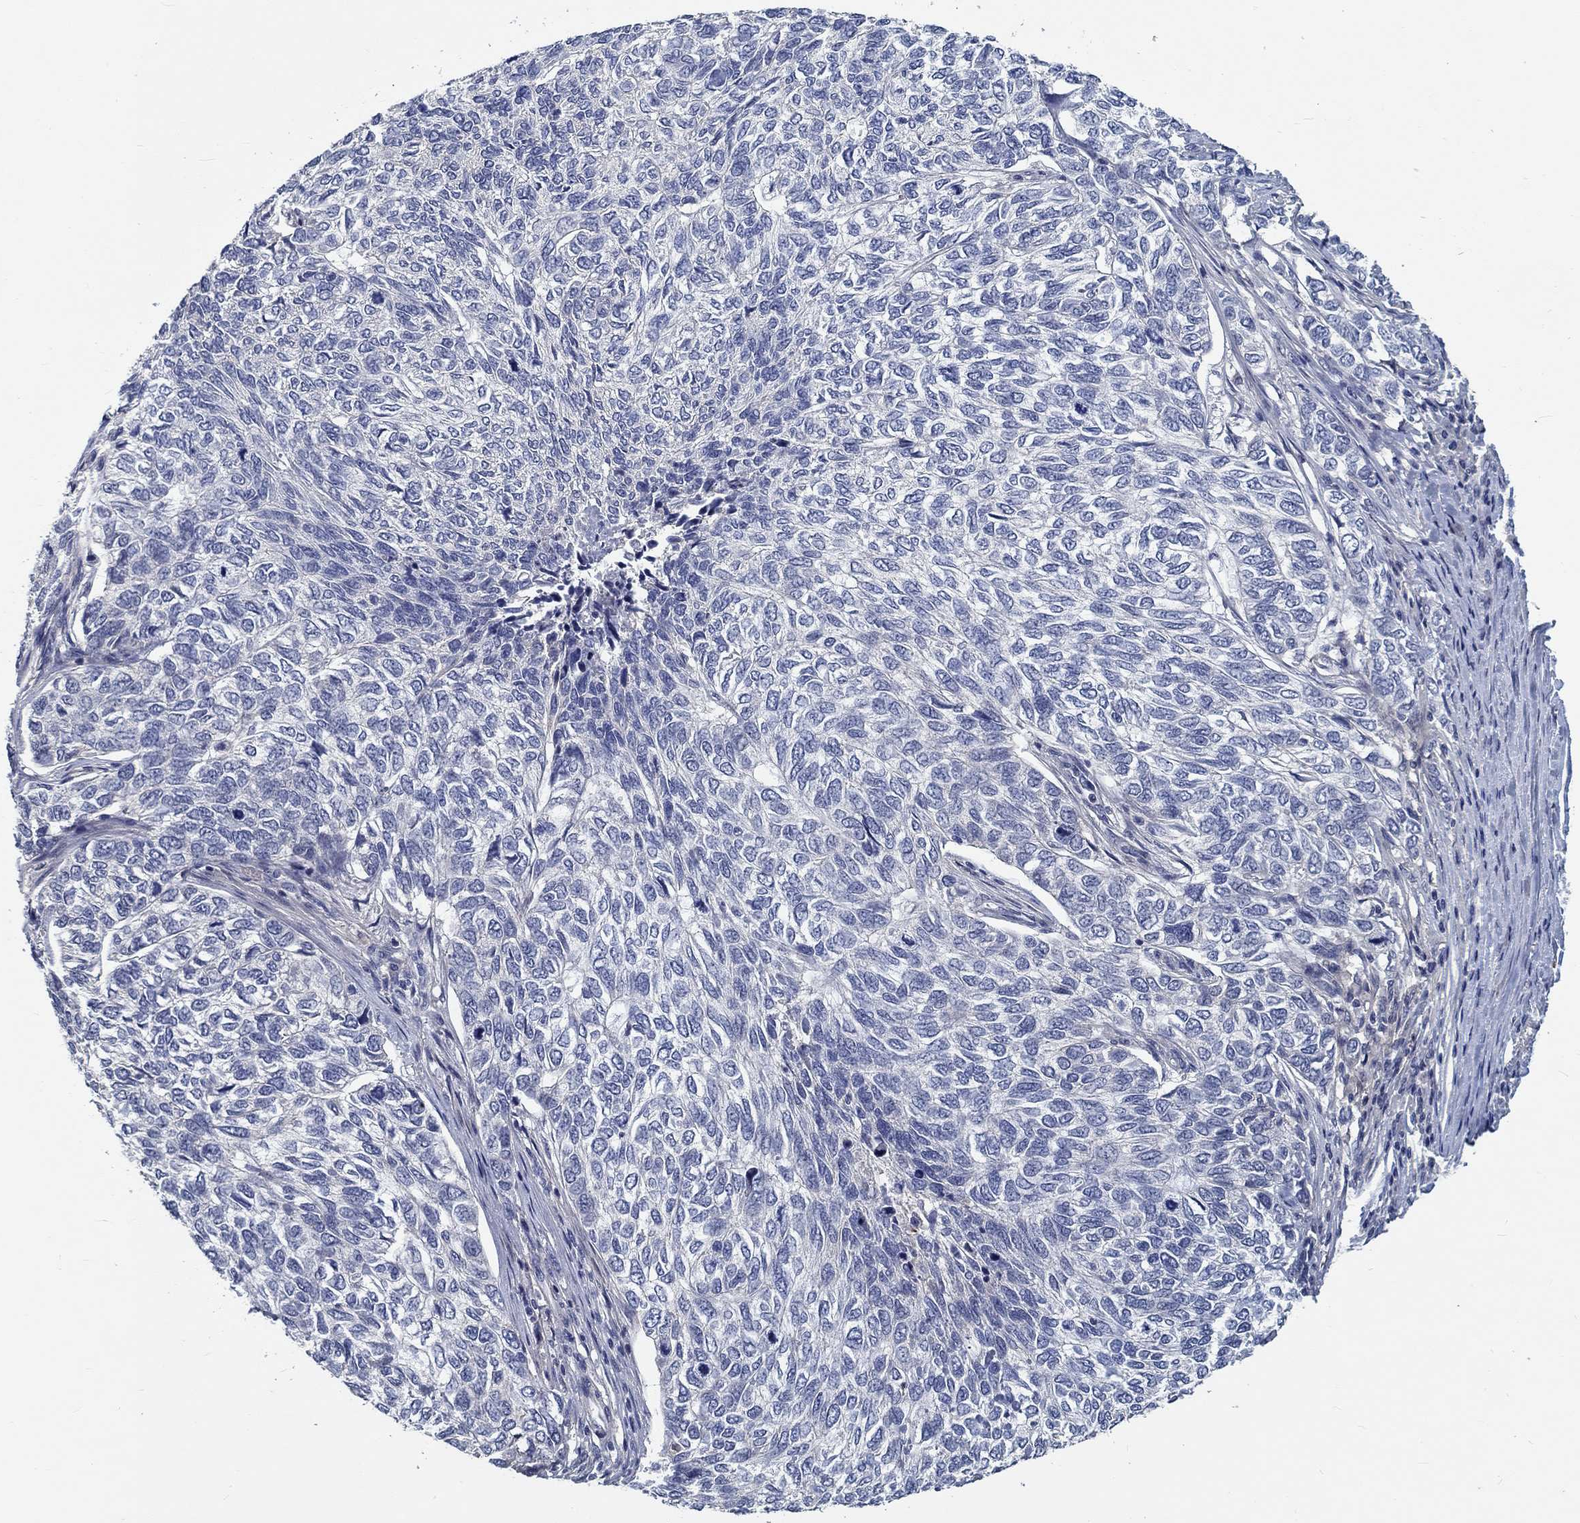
{"staining": {"intensity": "negative", "quantity": "none", "location": "none"}, "tissue": "skin cancer", "cell_type": "Tumor cells", "image_type": "cancer", "snomed": [{"axis": "morphology", "description": "Basal cell carcinoma"}, {"axis": "topography", "description": "Skin"}], "caption": "This is a image of IHC staining of skin cancer (basal cell carcinoma), which shows no expression in tumor cells.", "gene": "MYBPC1", "patient": {"sex": "female", "age": 65}}